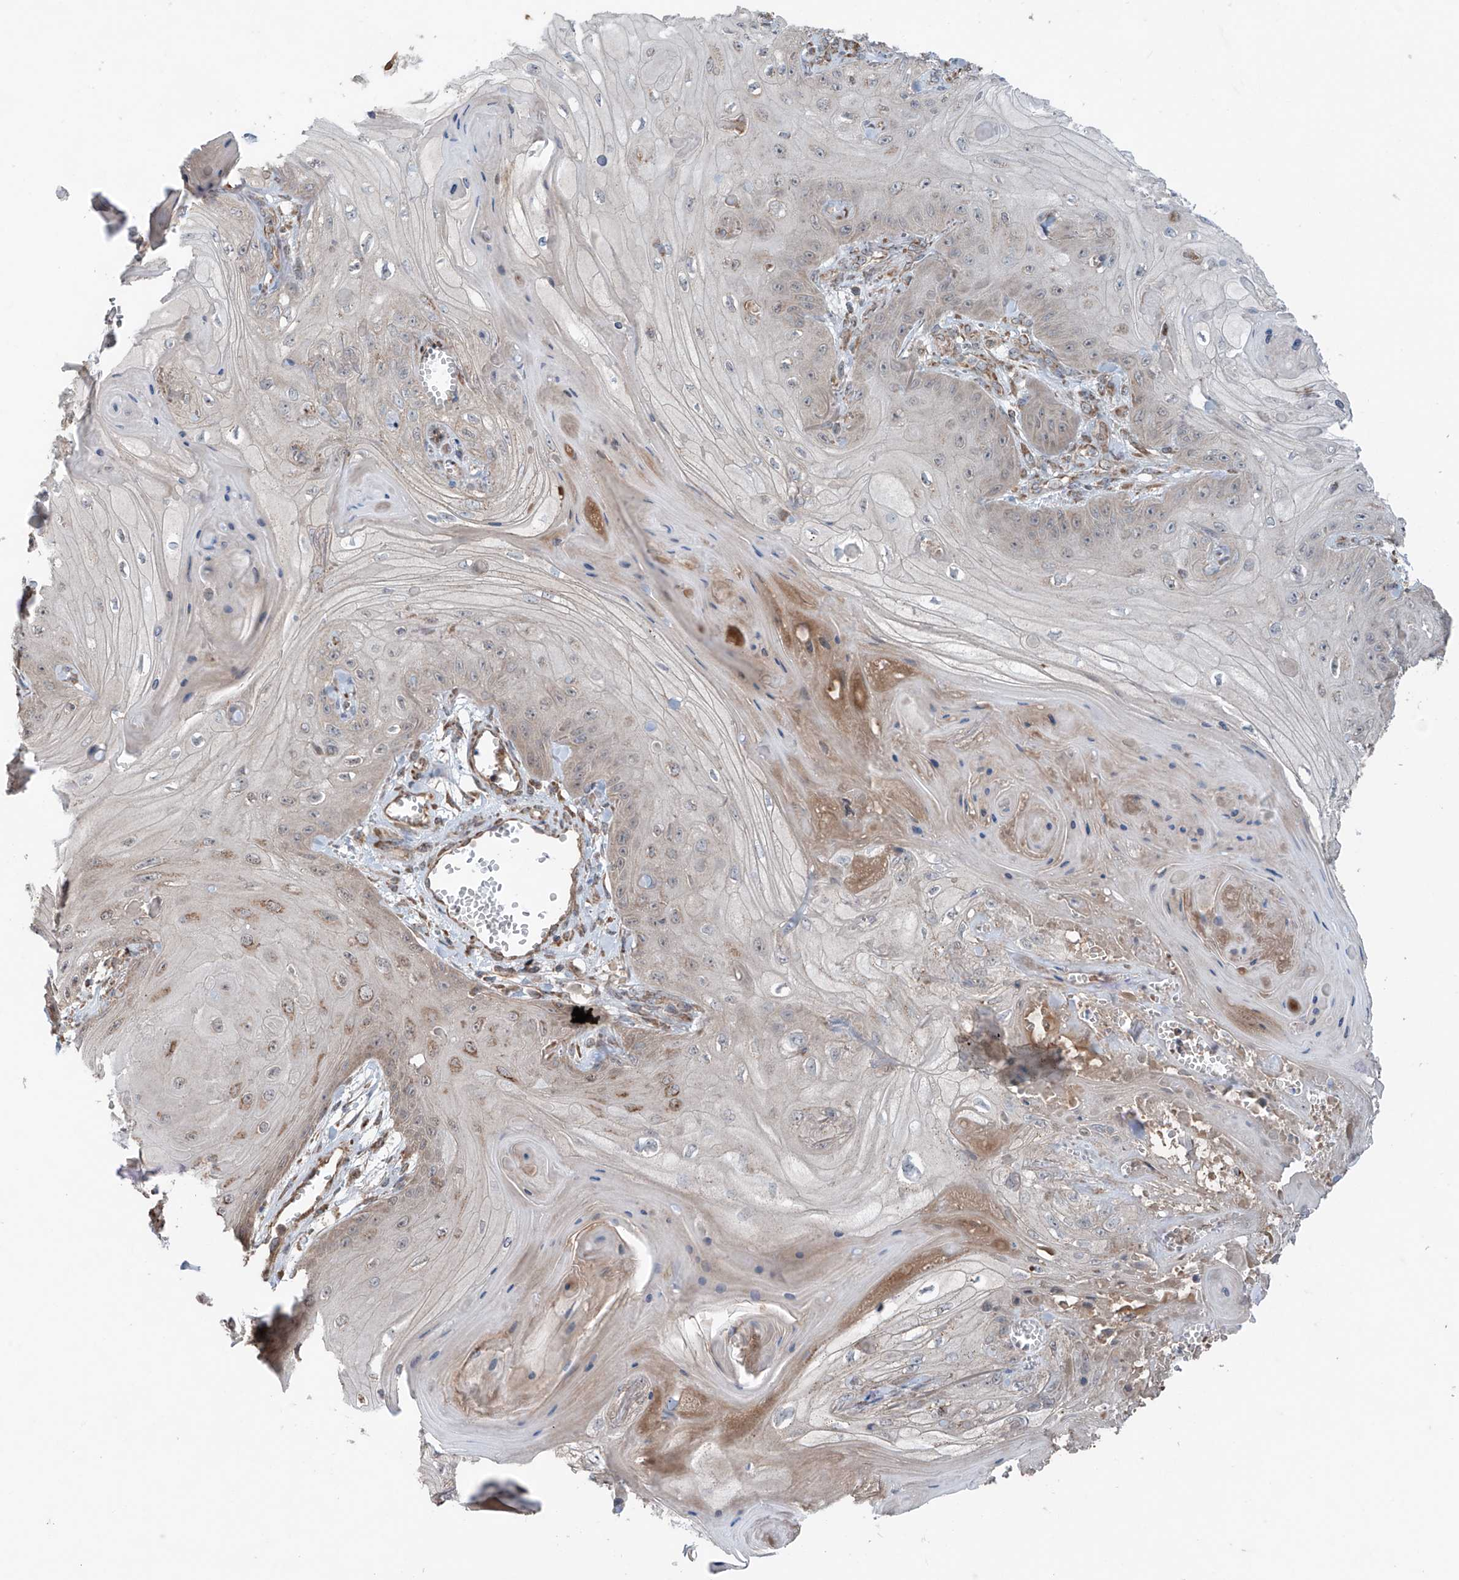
{"staining": {"intensity": "moderate", "quantity": "<25%", "location": "cytoplasmic/membranous"}, "tissue": "skin cancer", "cell_type": "Tumor cells", "image_type": "cancer", "snomed": [{"axis": "morphology", "description": "Squamous cell carcinoma, NOS"}, {"axis": "topography", "description": "Skin"}], "caption": "Skin cancer (squamous cell carcinoma) tissue shows moderate cytoplasmic/membranous expression in about <25% of tumor cells (DAB (3,3'-diaminobenzidine) = brown stain, brightfield microscopy at high magnification).", "gene": "SAMD3", "patient": {"sex": "male", "age": 74}}